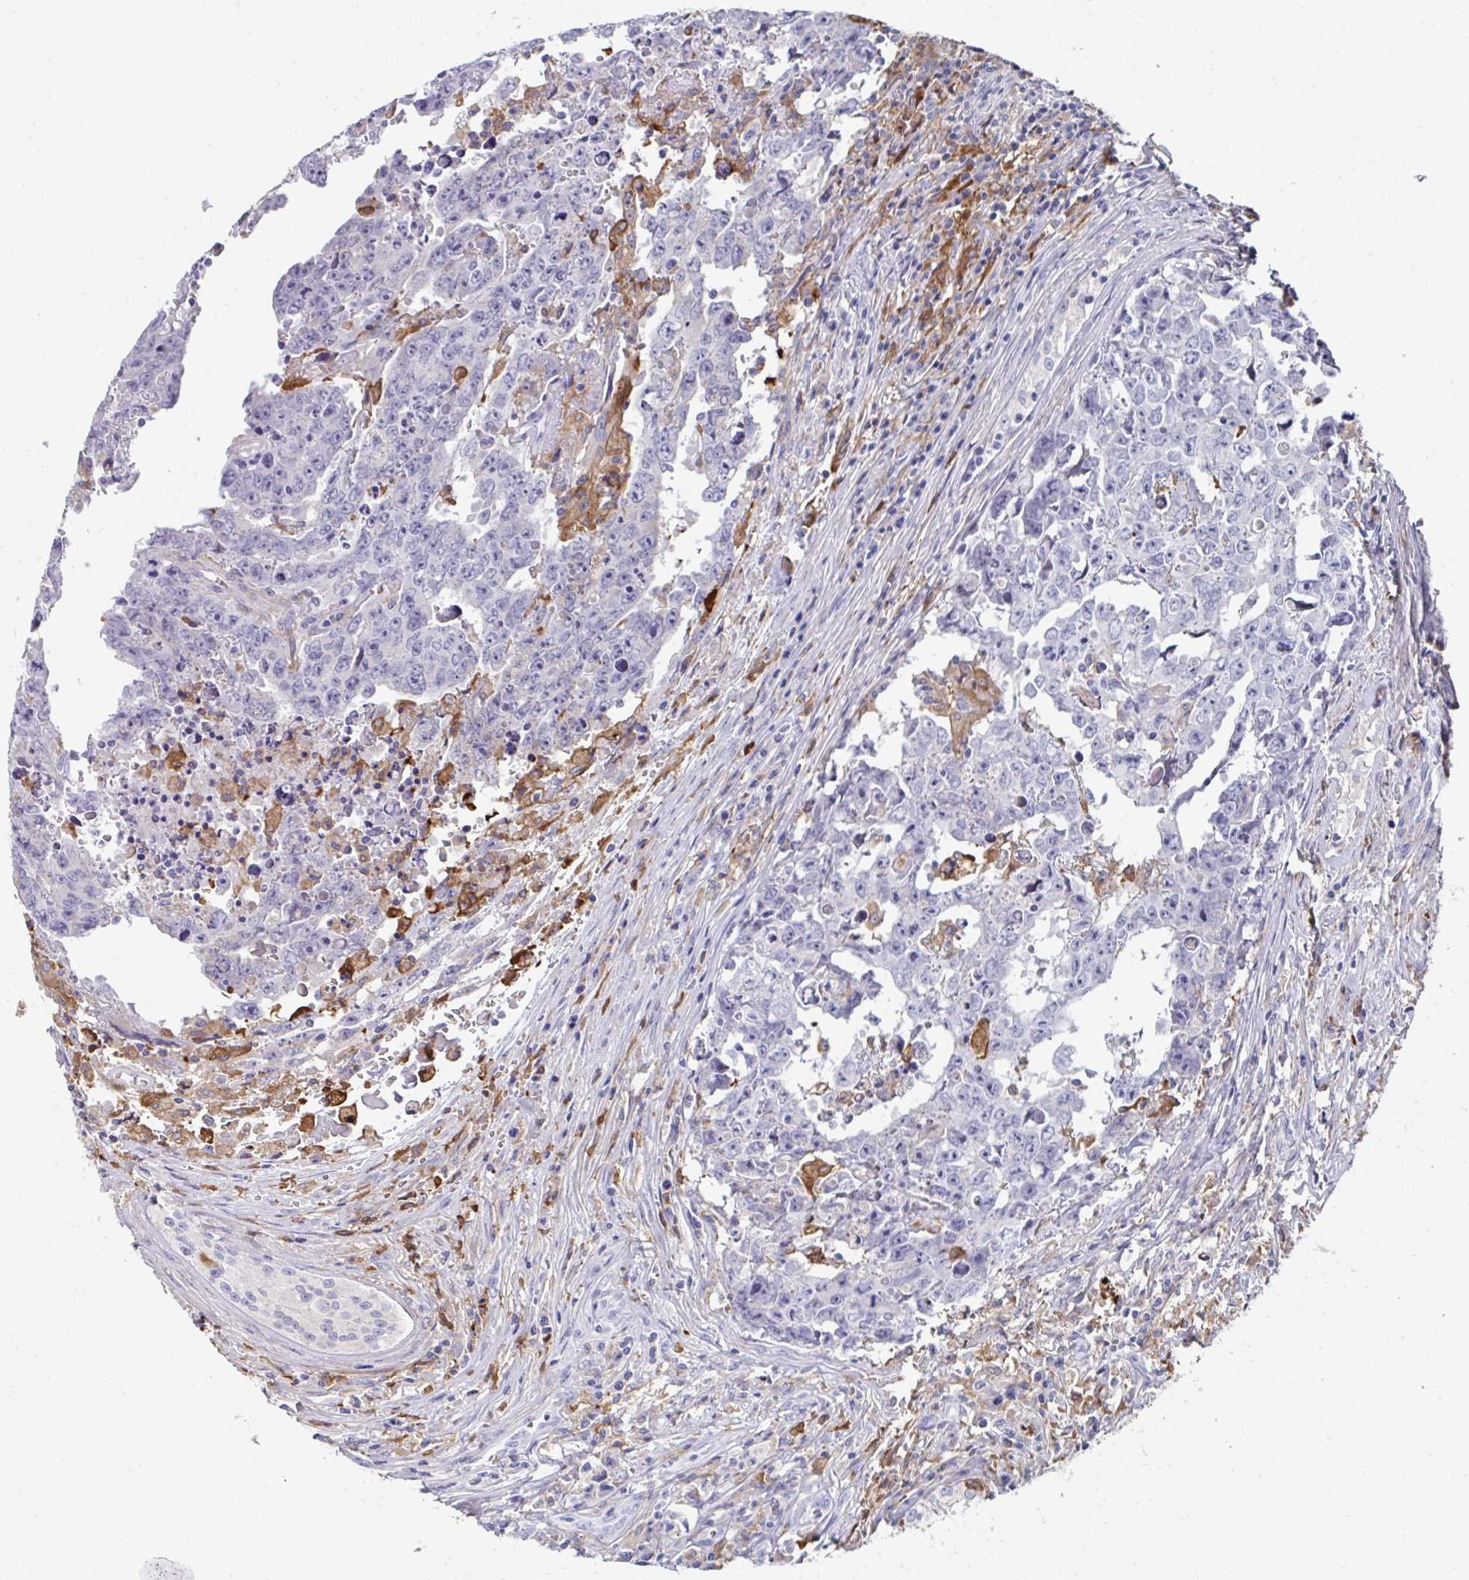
{"staining": {"intensity": "negative", "quantity": "none", "location": "none"}, "tissue": "testis cancer", "cell_type": "Tumor cells", "image_type": "cancer", "snomed": [{"axis": "morphology", "description": "Carcinoma, Embryonal, NOS"}, {"axis": "topography", "description": "Testis"}], "caption": "Embryonal carcinoma (testis) was stained to show a protein in brown. There is no significant positivity in tumor cells.", "gene": "FBXL13", "patient": {"sex": "male", "age": 22}}